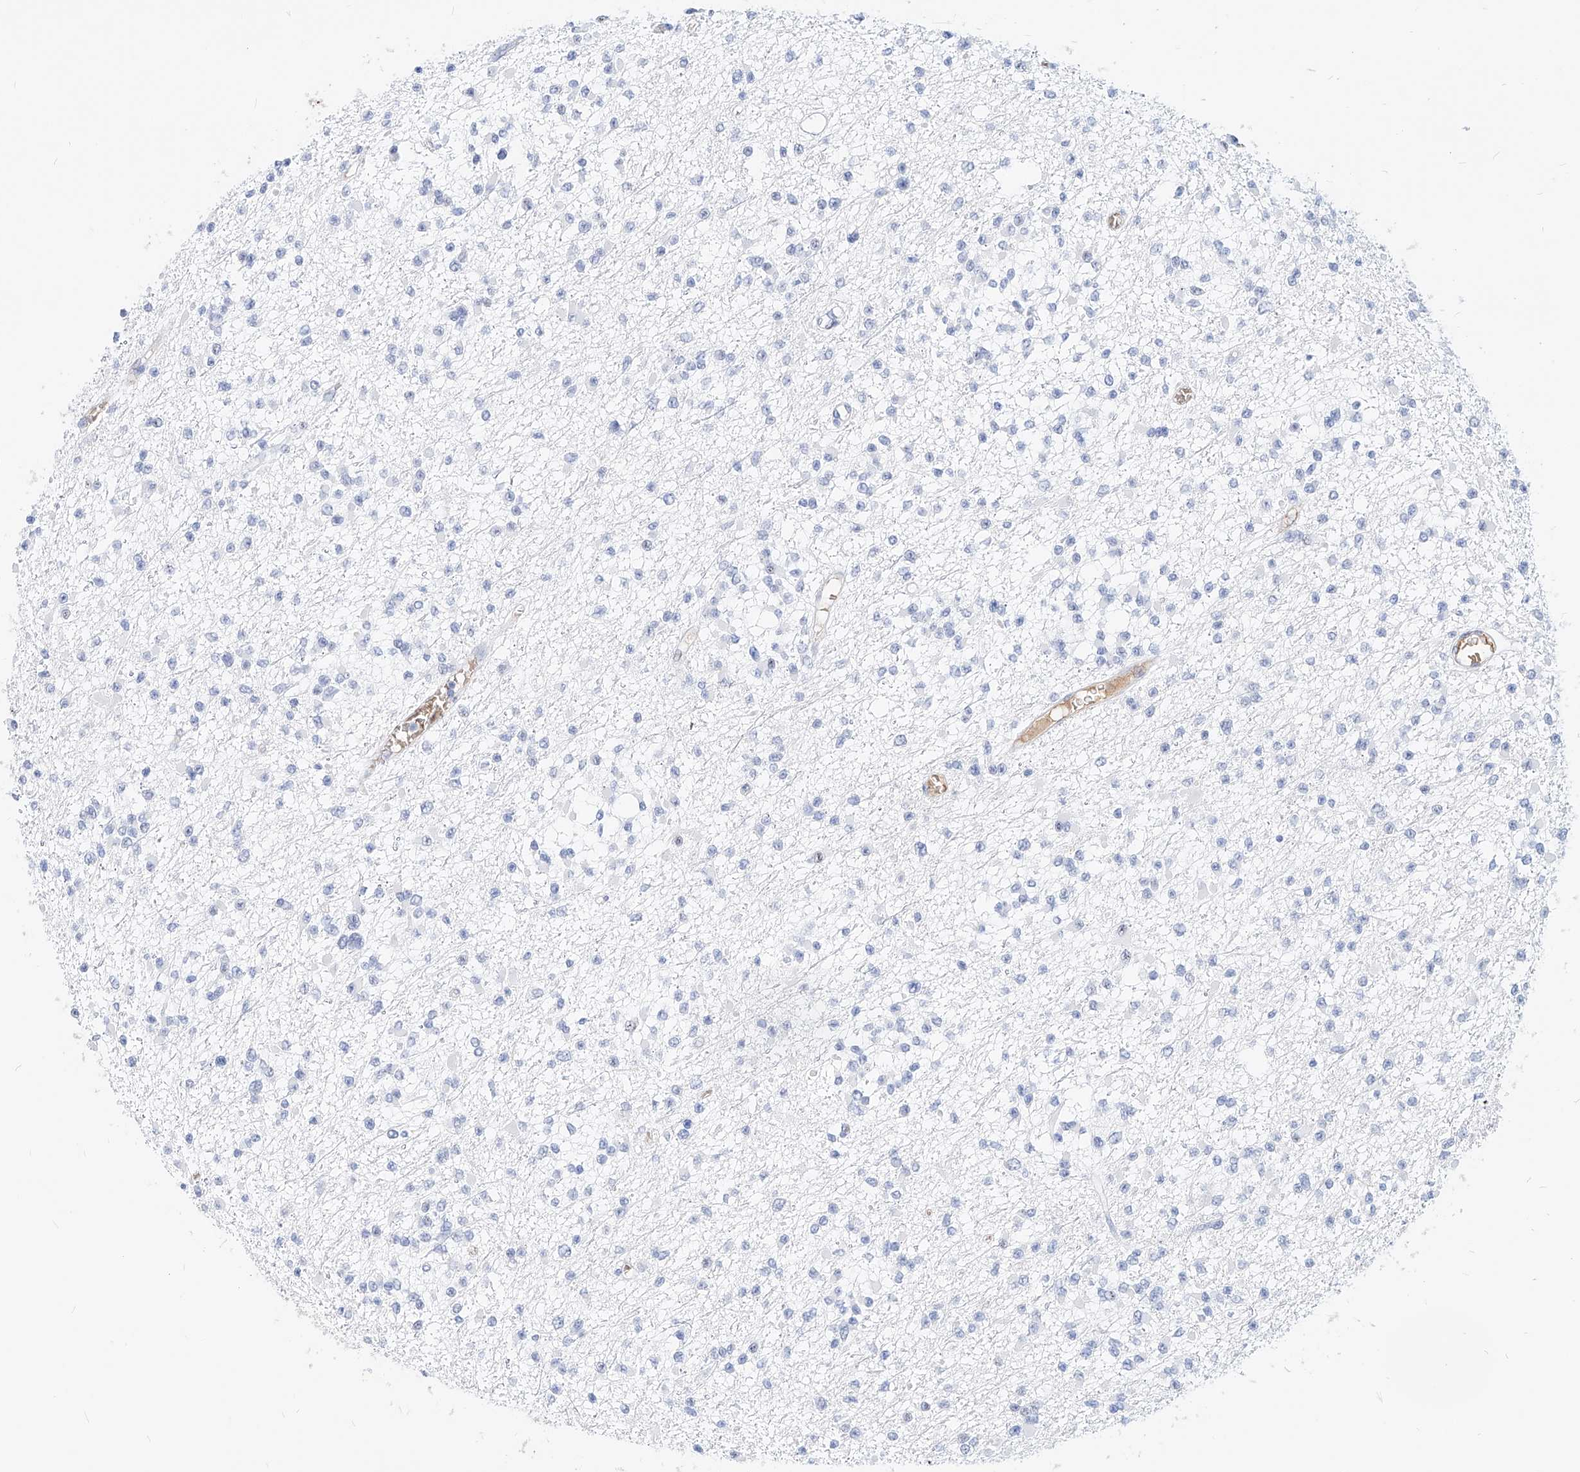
{"staining": {"intensity": "negative", "quantity": "none", "location": "none"}, "tissue": "glioma", "cell_type": "Tumor cells", "image_type": "cancer", "snomed": [{"axis": "morphology", "description": "Glioma, malignant, Low grade"}, {"axis": "topography", "description": "Brain"}], "caption": "The immunohistochemistry (IHC) micrograph has no significant staining in tumor cells of glioma tissue.", "gene": "ZFP42", "patient": {"sex": "female", "age": 22}}